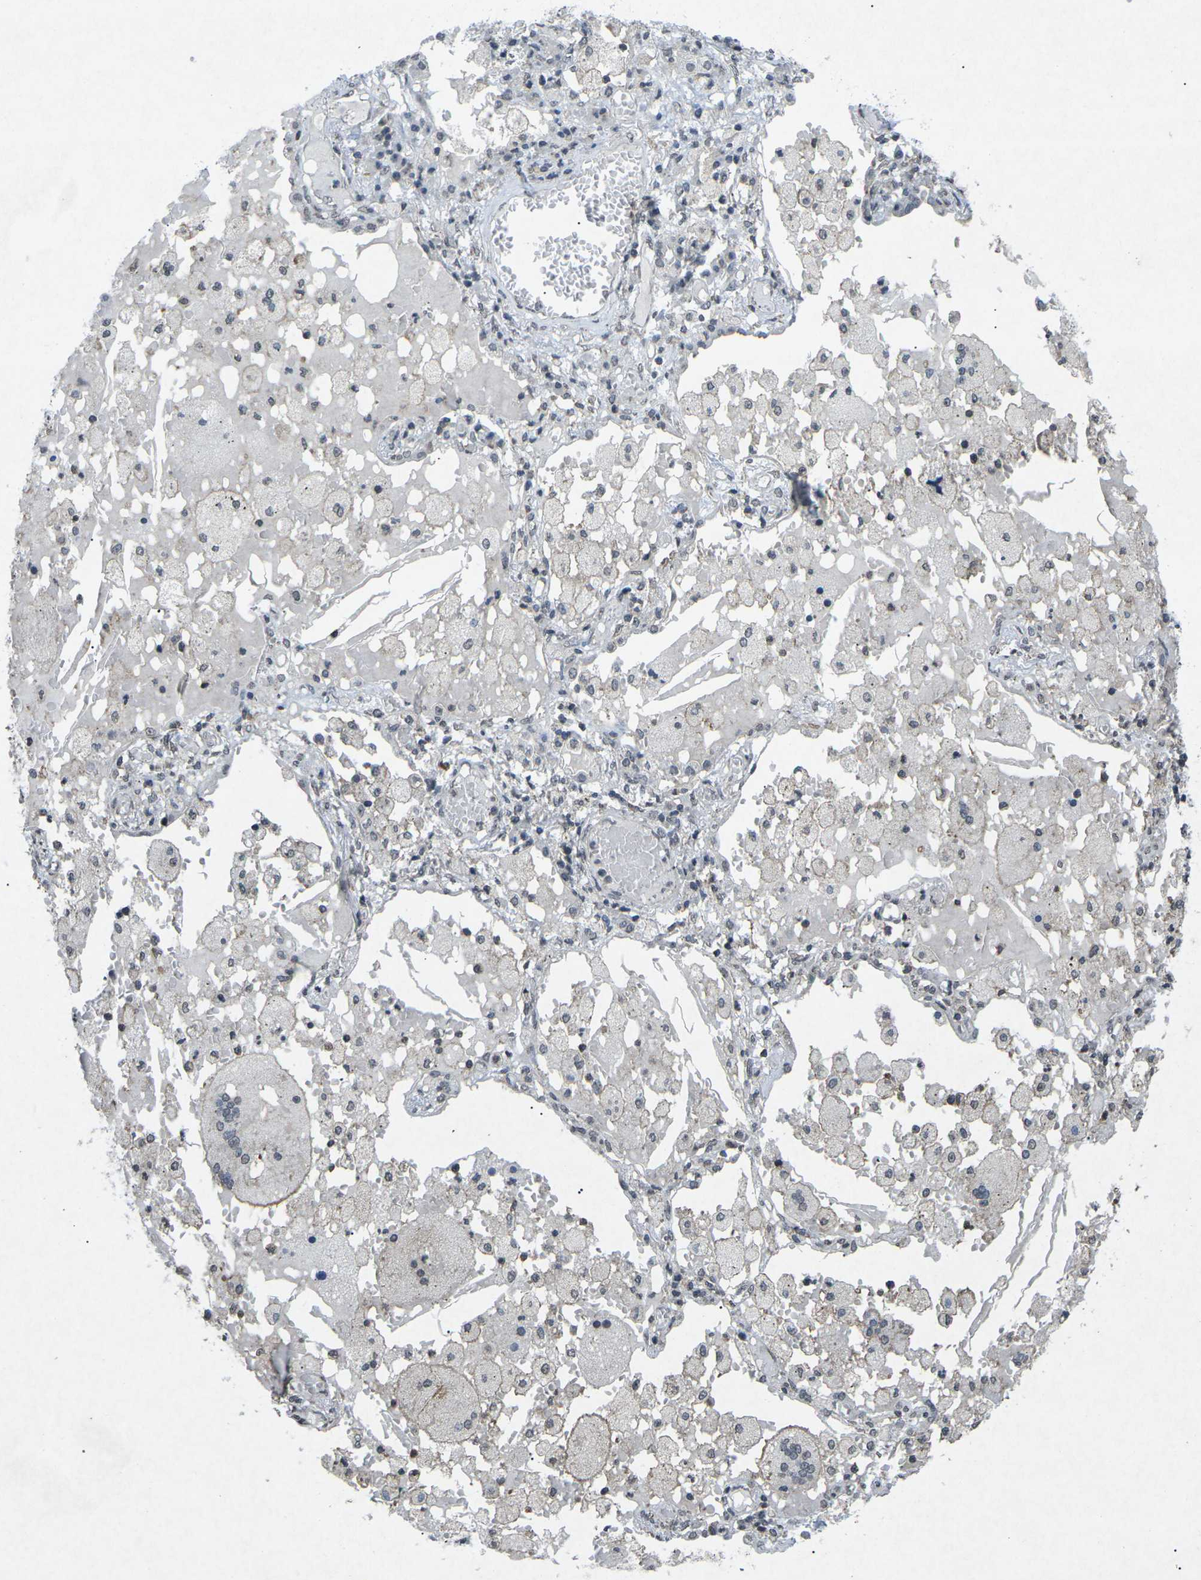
{"staining": {"intensity": "negative", "quantity": "none", "location": "none"}, "tissue": "lung cancer", "cell_type": "Tumor cells", "image_type": "cancer", "snomed": [{"axis": "morphology", "description": "Squamous cell carcinoma, NOS"}, {"axis": "topography", "description": "Lung"}], "caption": "A micrograph of human lung cancer (squamous cell carcinoma) is negative for staining in tumor cells.", "gene": "TFR2", "patient": {"sex": "male", "age": 71}}